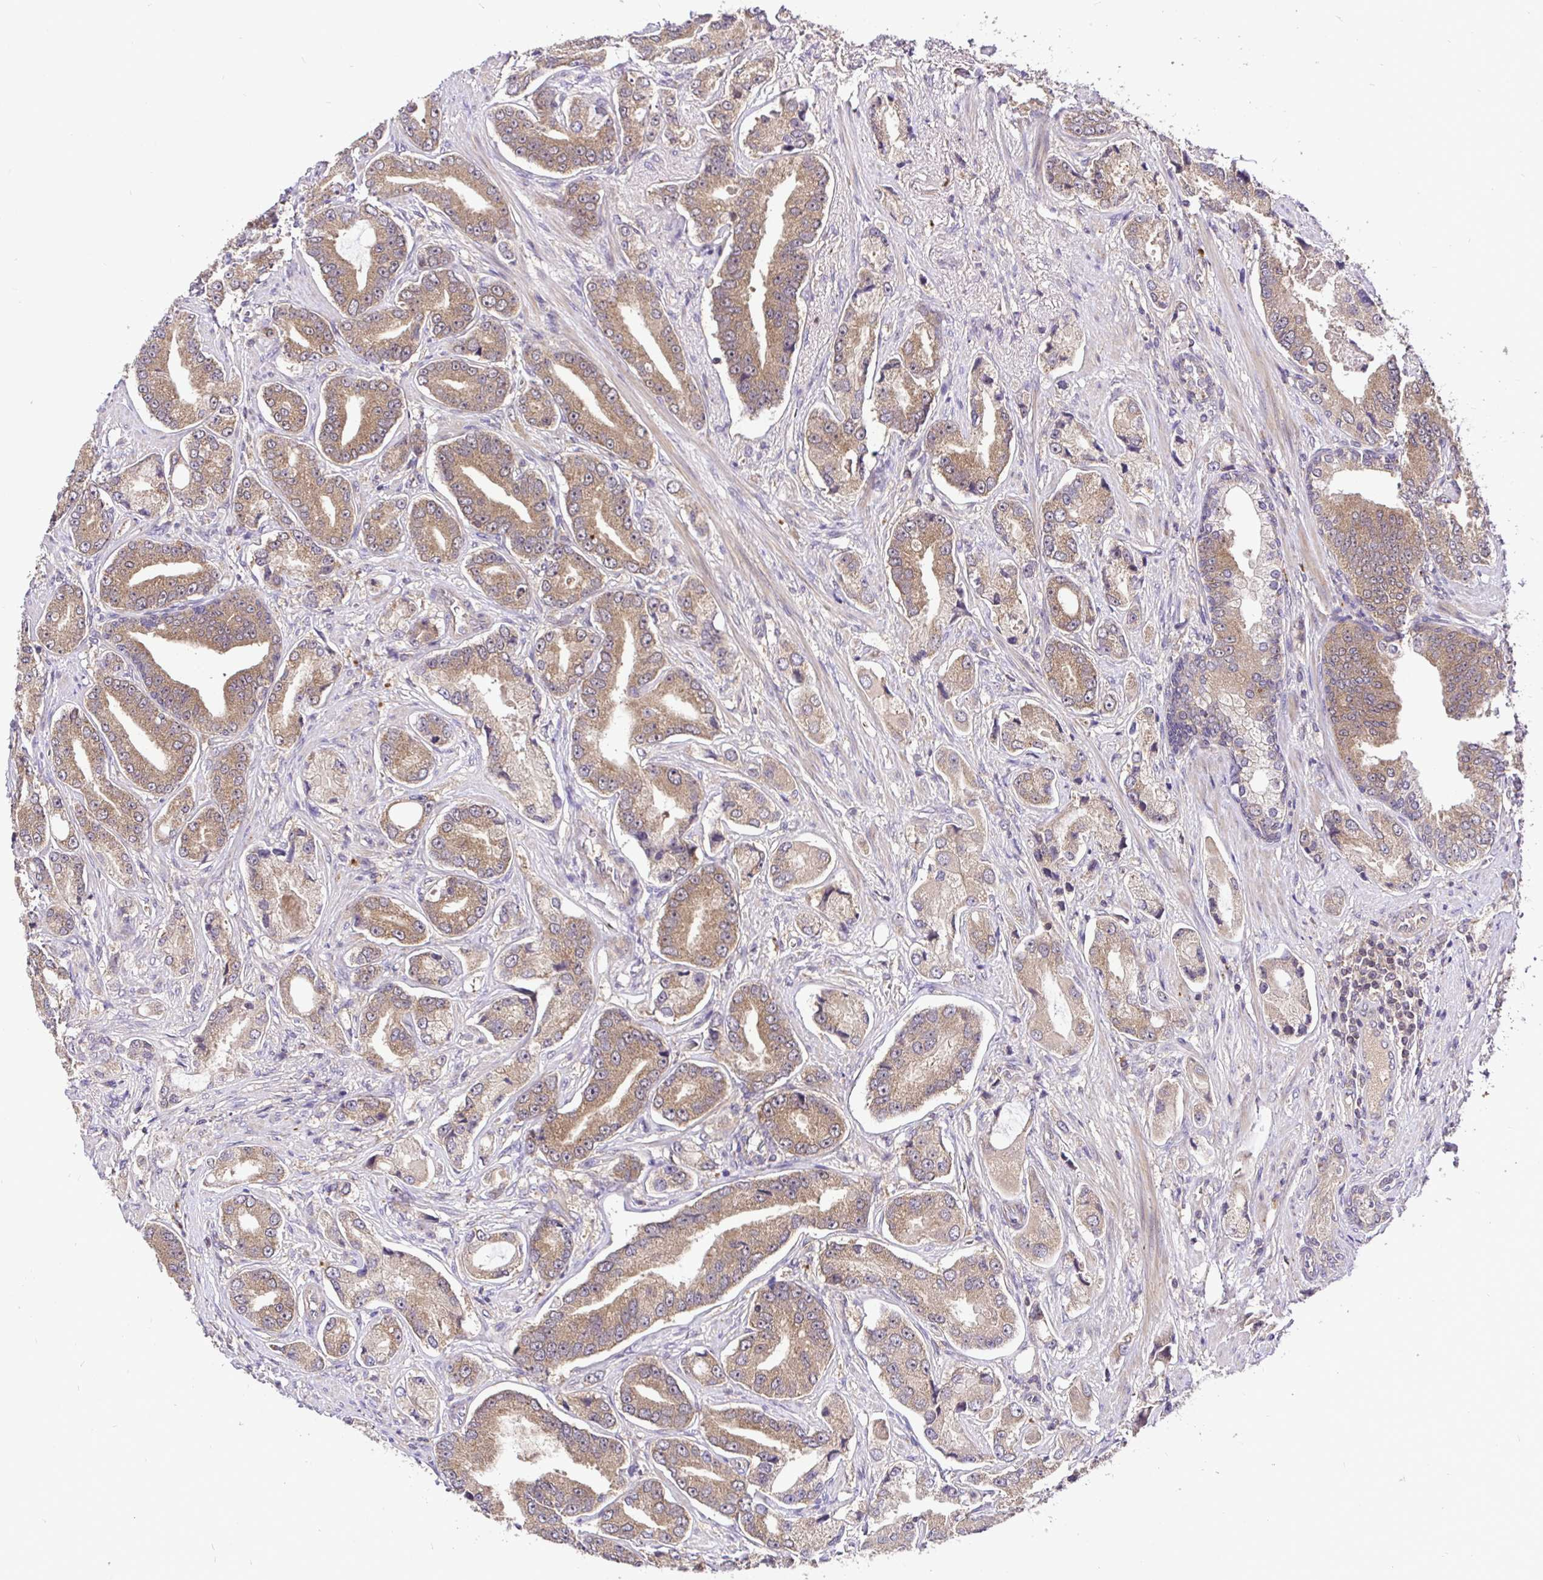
{"staining": {"intensity": "moderate", "quantity": ">75%", "location": "cytoplasmic/membranous"}, "tissue": "prostate cancer", "cell_type": "Tumor cells", "image_type": "cancer", "snomed": [{"axis": "morphology", "description": "Adenocarcinoma, High grade"}, {"axis": "topography", "description": "Prostate and seminal vesicle, NOS"}], "caption": "An immunohistochemistry (IHC) photomicrograph of neoplastic tissue is shown. Protein staining in brown highlights moderate cytoplasmic/membranous positivity in prostate cancer (adenocarcinoma (high-grade)) within tumor cells.", "gene": "UBE2M", "patient": {"sex": "male", "age": 61}}